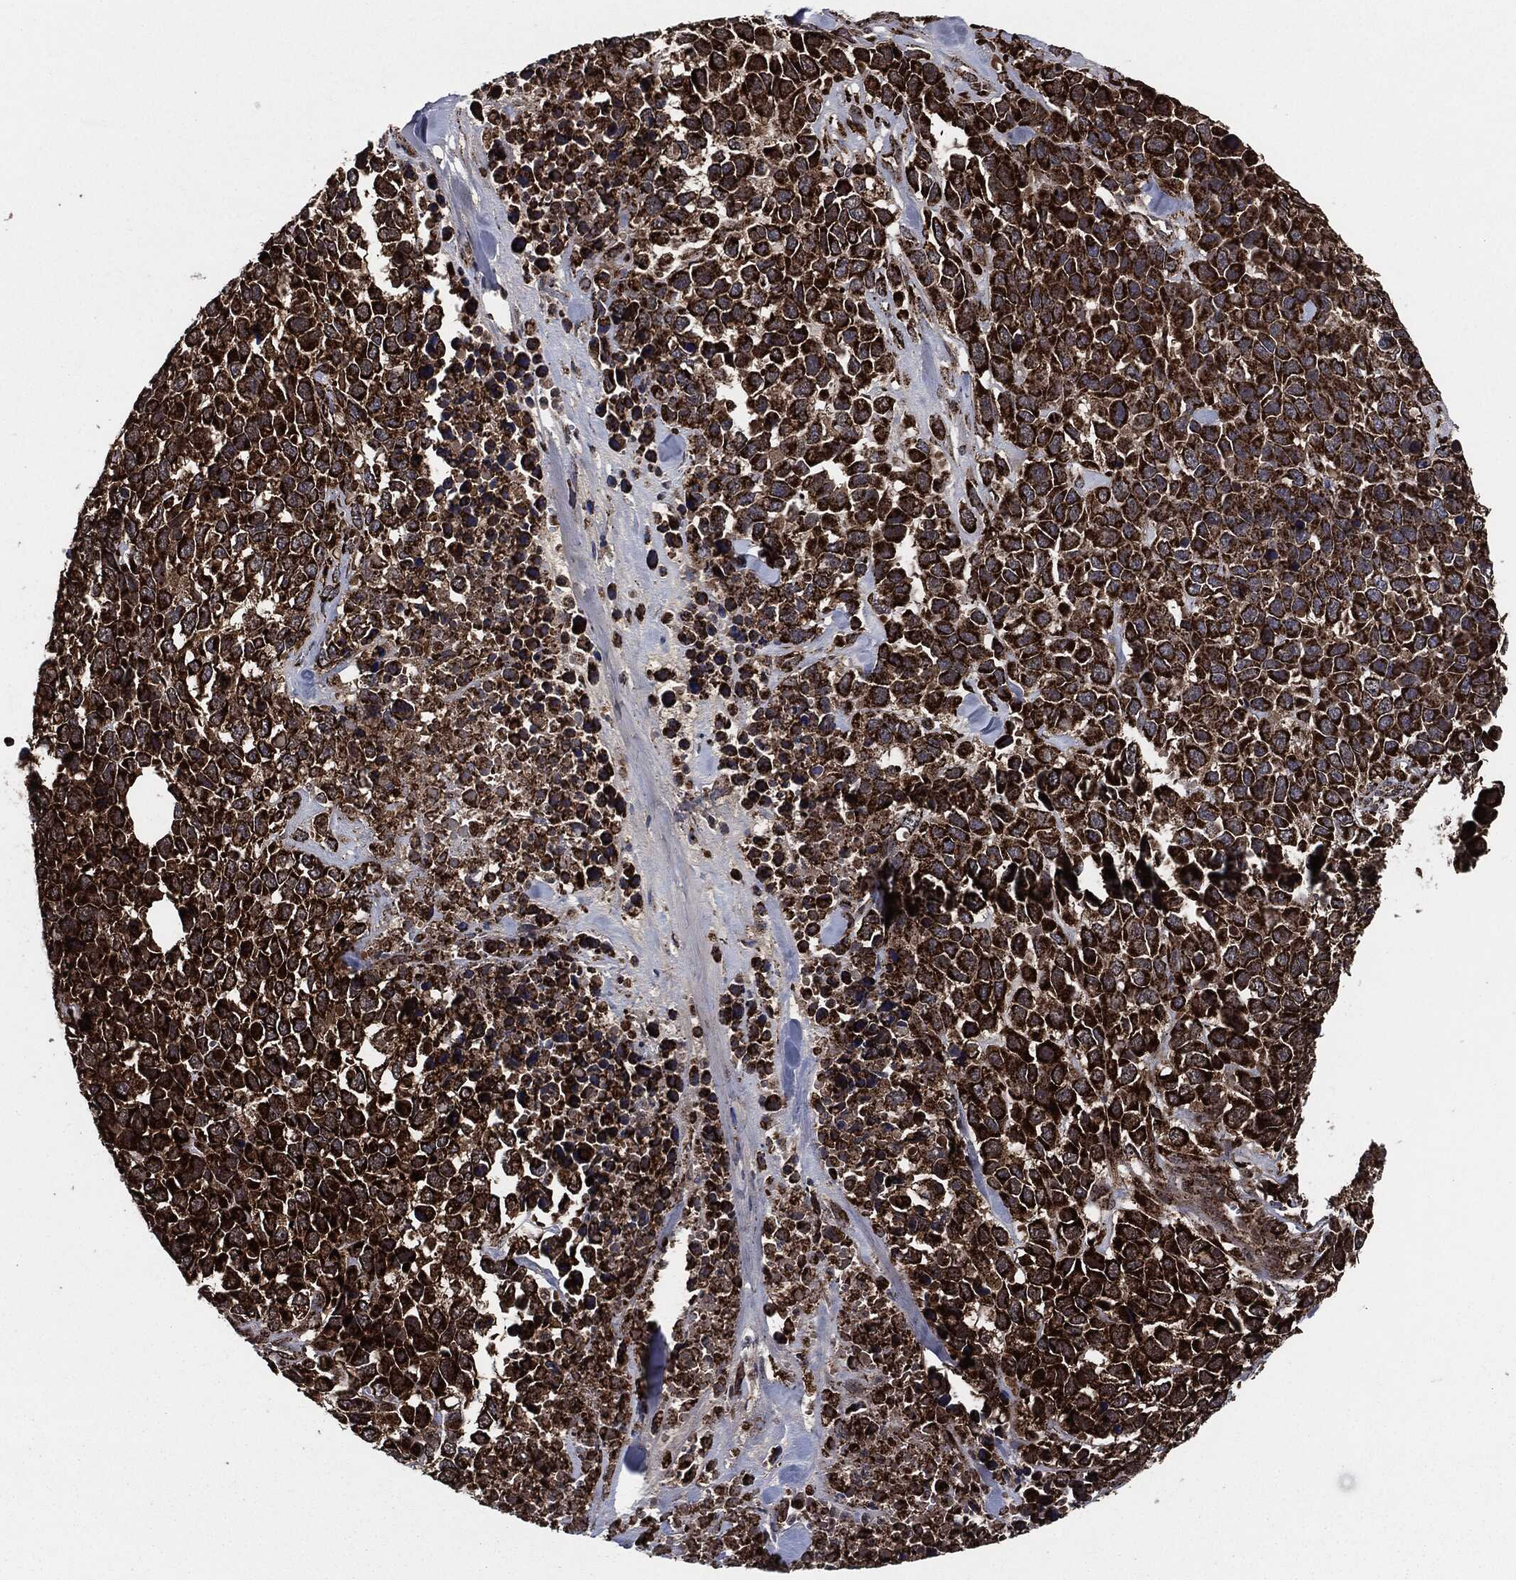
{"staining": {"intensity": "strong", "quantity": ">75%", "location": "cytoplasmic/membranous"}, "tissue": "melanoma", "cell_type": "Tumor cells", "image_type": "cancer", "snomed": [{"axis": "morphology", "description": "Malignant melanoma, Metastatic site"}, {"axis": "topography", "description": "Skin"}], "caption": "This micrograph reveals melanoma stained with immunohistochemistry (IHC) to label a protein in brown. The cytoplasmic/membranous of tumor cells show strong positivity for the protein. Nuclei are counter-stained blue.", "gene": "FH", "patient": {"sex": "male", "age": 84}}